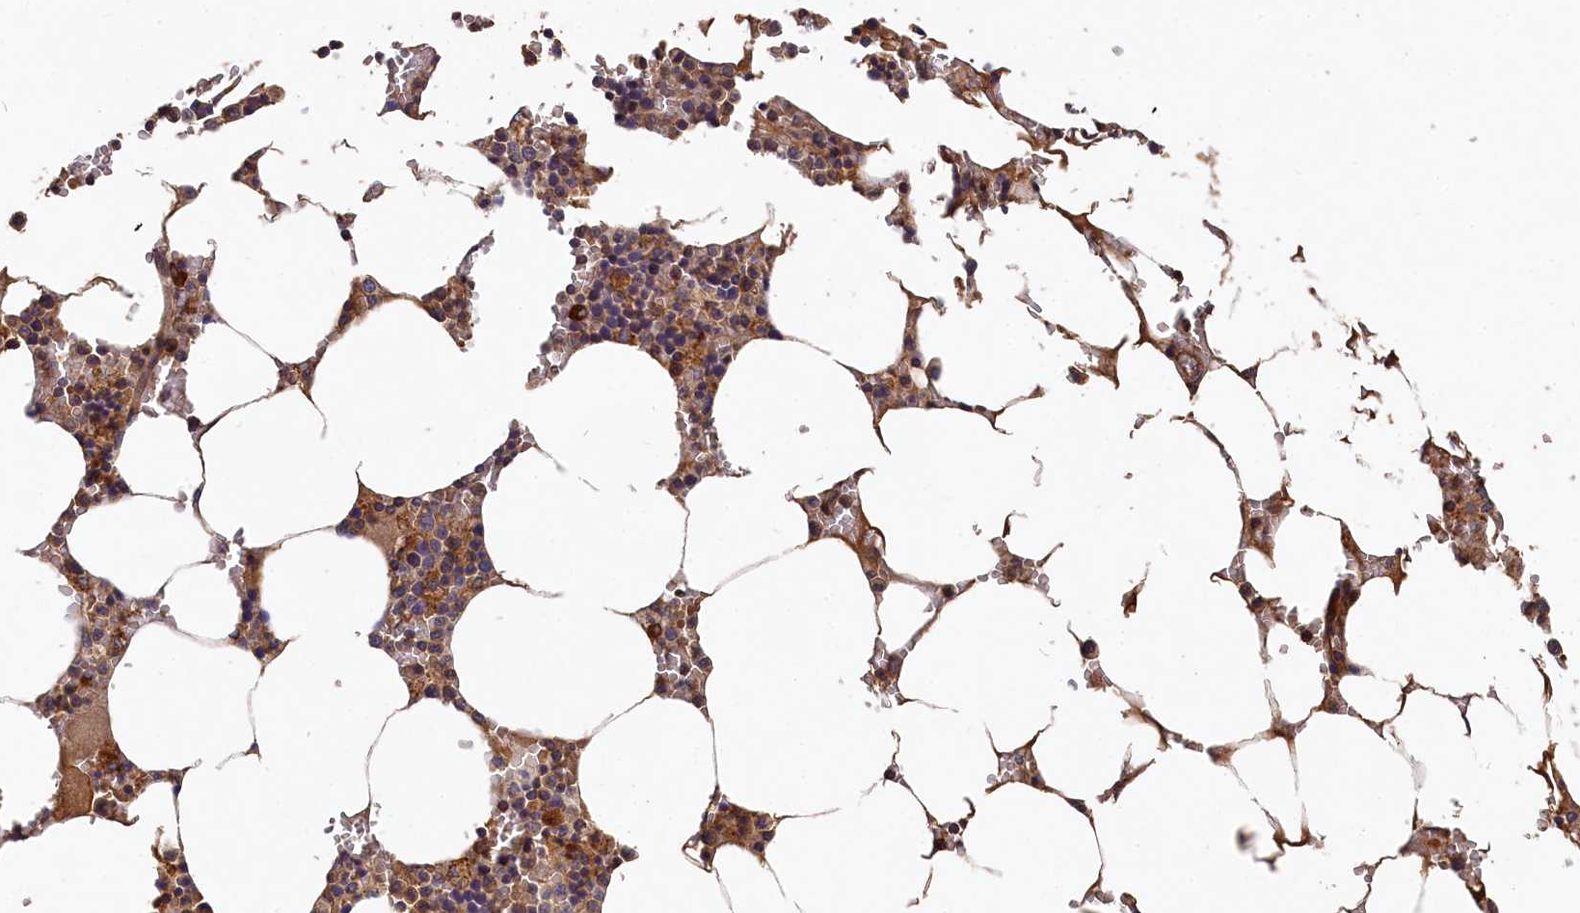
{"staining": {"intensity": "weak", "quantity": "25%-75%", "location": "cytoplasmic/membranous"}, "tissue": "bone marrow", "cell_type": "Hematopoietic cells", "image_type": "normal", "snomed": [{"axis": "morphology", "description": "Normal tissue, NOS"}, {"axis": "topography", "description": "Bone marrow"}], "caption": "High-magnification brightfield microscopy of unremarkable bone marrow stained with DAB (3,3'-diaminobenzidine) (brown) and counterstained with hematoxylin (blue). hematopoietic cells exhibit weak cytoplasmic/membranous staining is appreciated in about25%-75% of cells. The protein of interest is shown in brown color, while the nuclei are stained blue.", "gene": "DHRS11", "patient": {"sex": "male", "age": 70}}